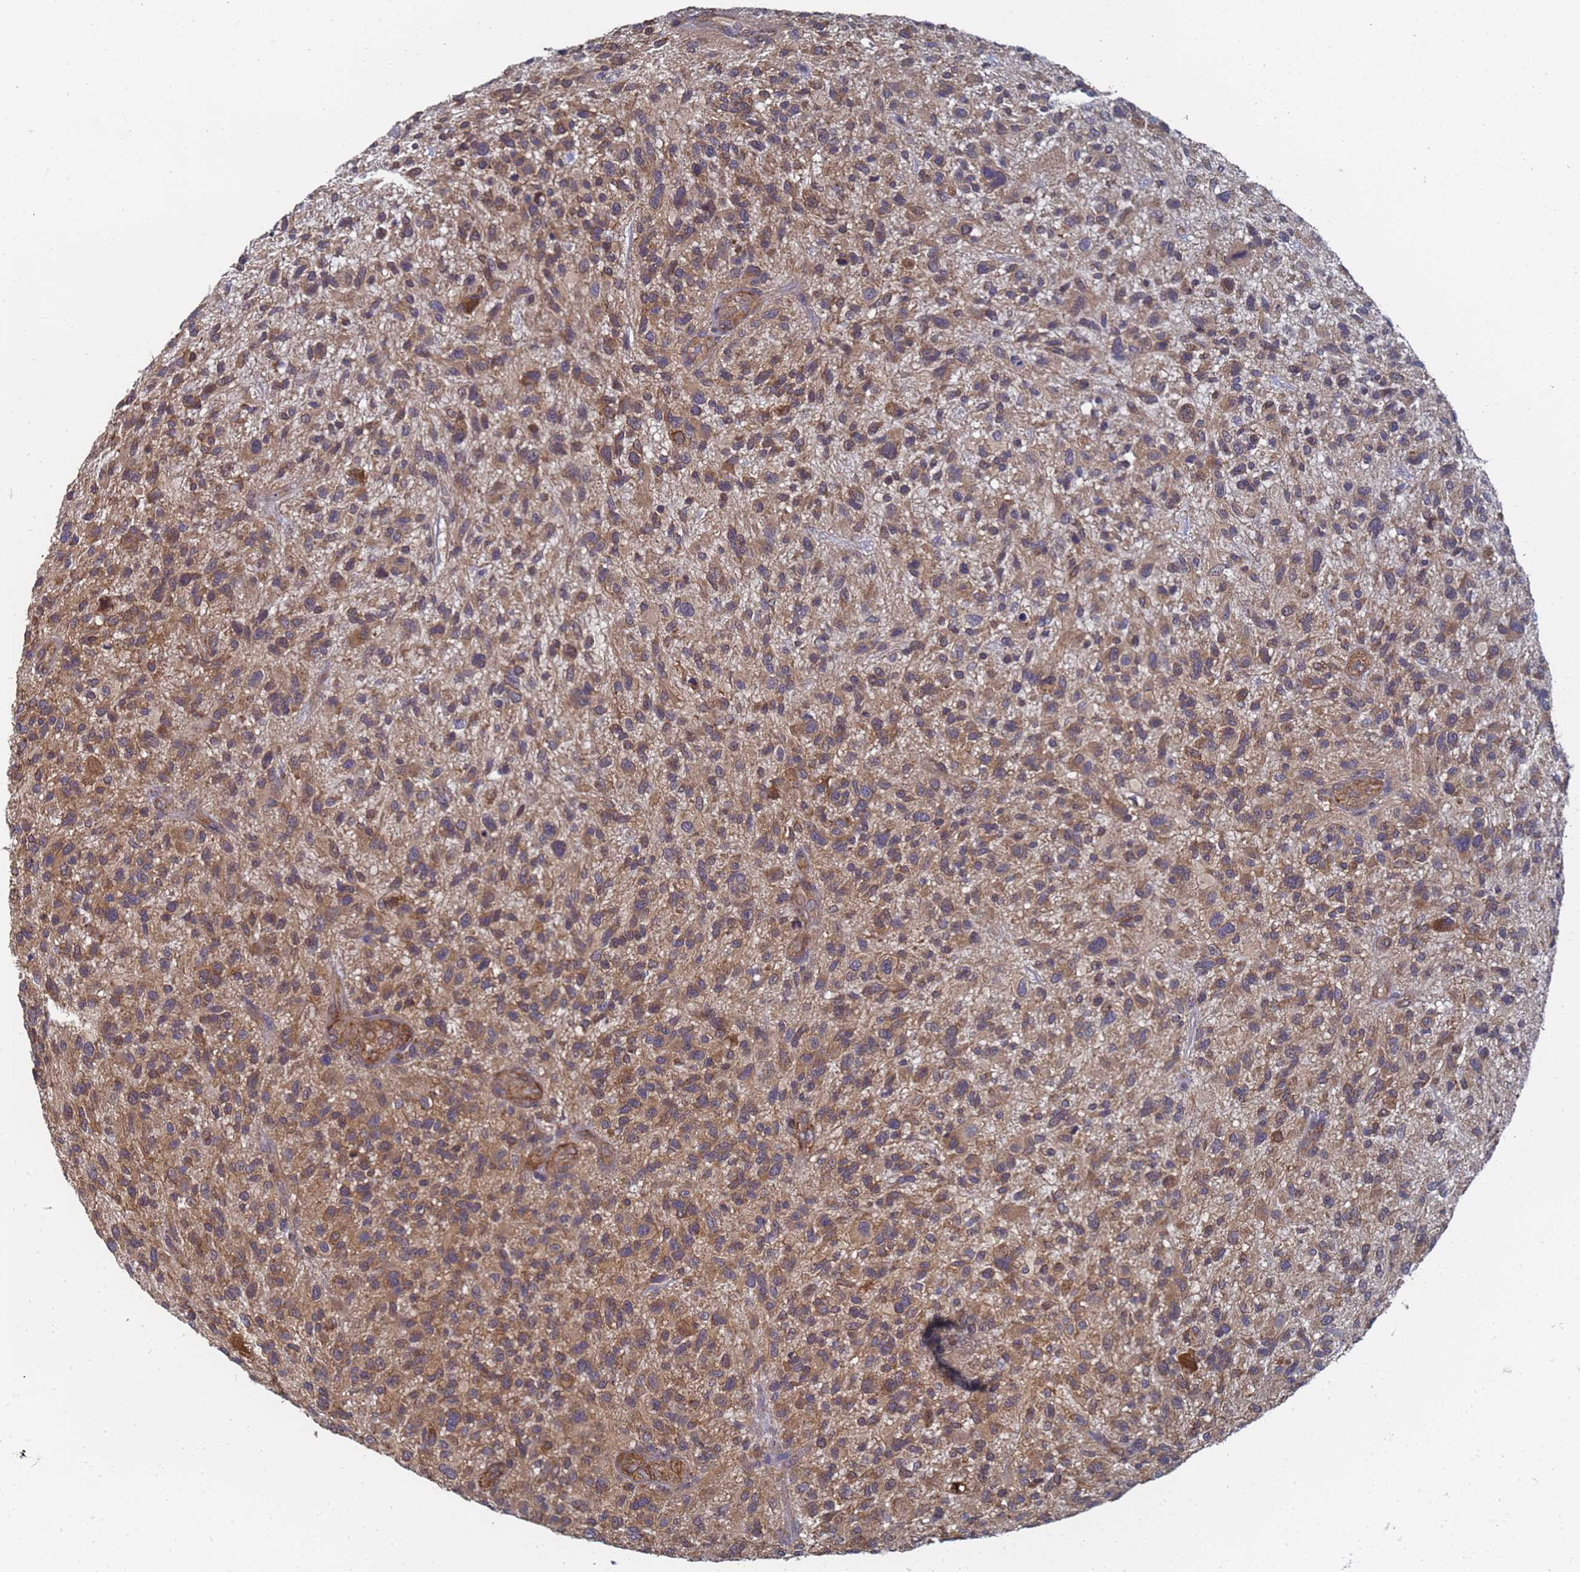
{"staining": {"intensity": "moderate", "quantity": ">75%", "location": "cytoplasmic/membranous"}, "tissue": "glioma", "cell_type": "Tumor cells", "image_type": "cancer", "snomed": [{"axis": "morphology", "description": "Glioma, malignant, High grade"}, {"axis": "topography", "description": "Brain"}], "caption": "This is an image of immunohistochemistry staining of glioma, which shows moderate staining in the cytoplasmic/membranous of tumor cells.", "gene": "ALS2CL", "patient": {"sex": "male", "age": 47}}